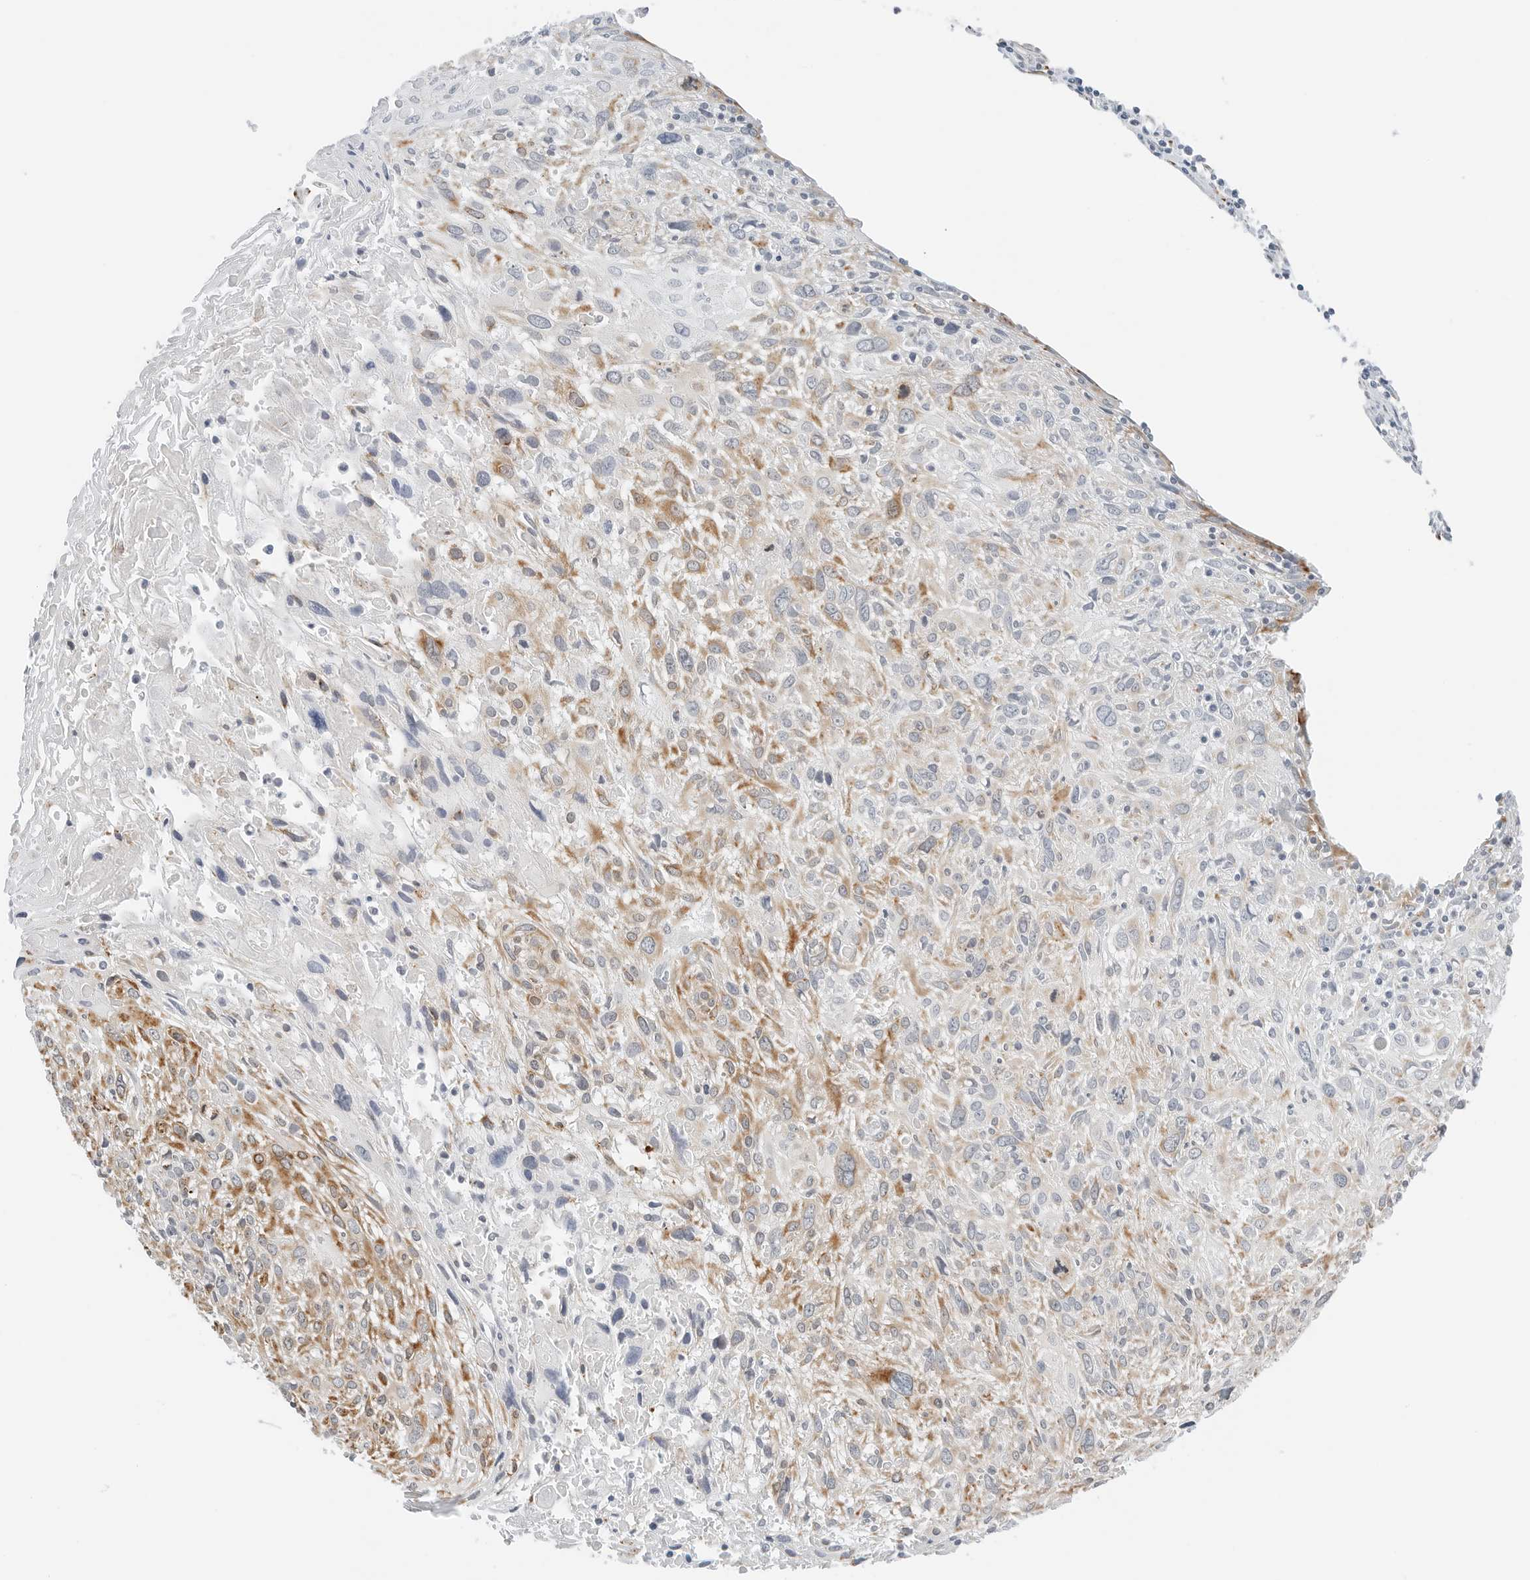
{"staining": {"intensity": "moderate", "quantity": "25%-75%", "location": "cytoplasmic/membranous"}, "tissue": "cervical cancer", "cell_type": "Tumor cells", "image_type": "cancer", "snomed": [{"axis": "morphology", "description": "Squamous cell carcinoma, NOS"}, {"axis": "topography", "description": "Cervix"}], "caption": "This is a photomicrograph of IHC staining of cervical squamous cell carcinoma, which shows moderate staining in the cytoplasmic/membranous of tumor cells.", "gene": "P4HA2", "patient": {"sex": "female", "age": 51}}